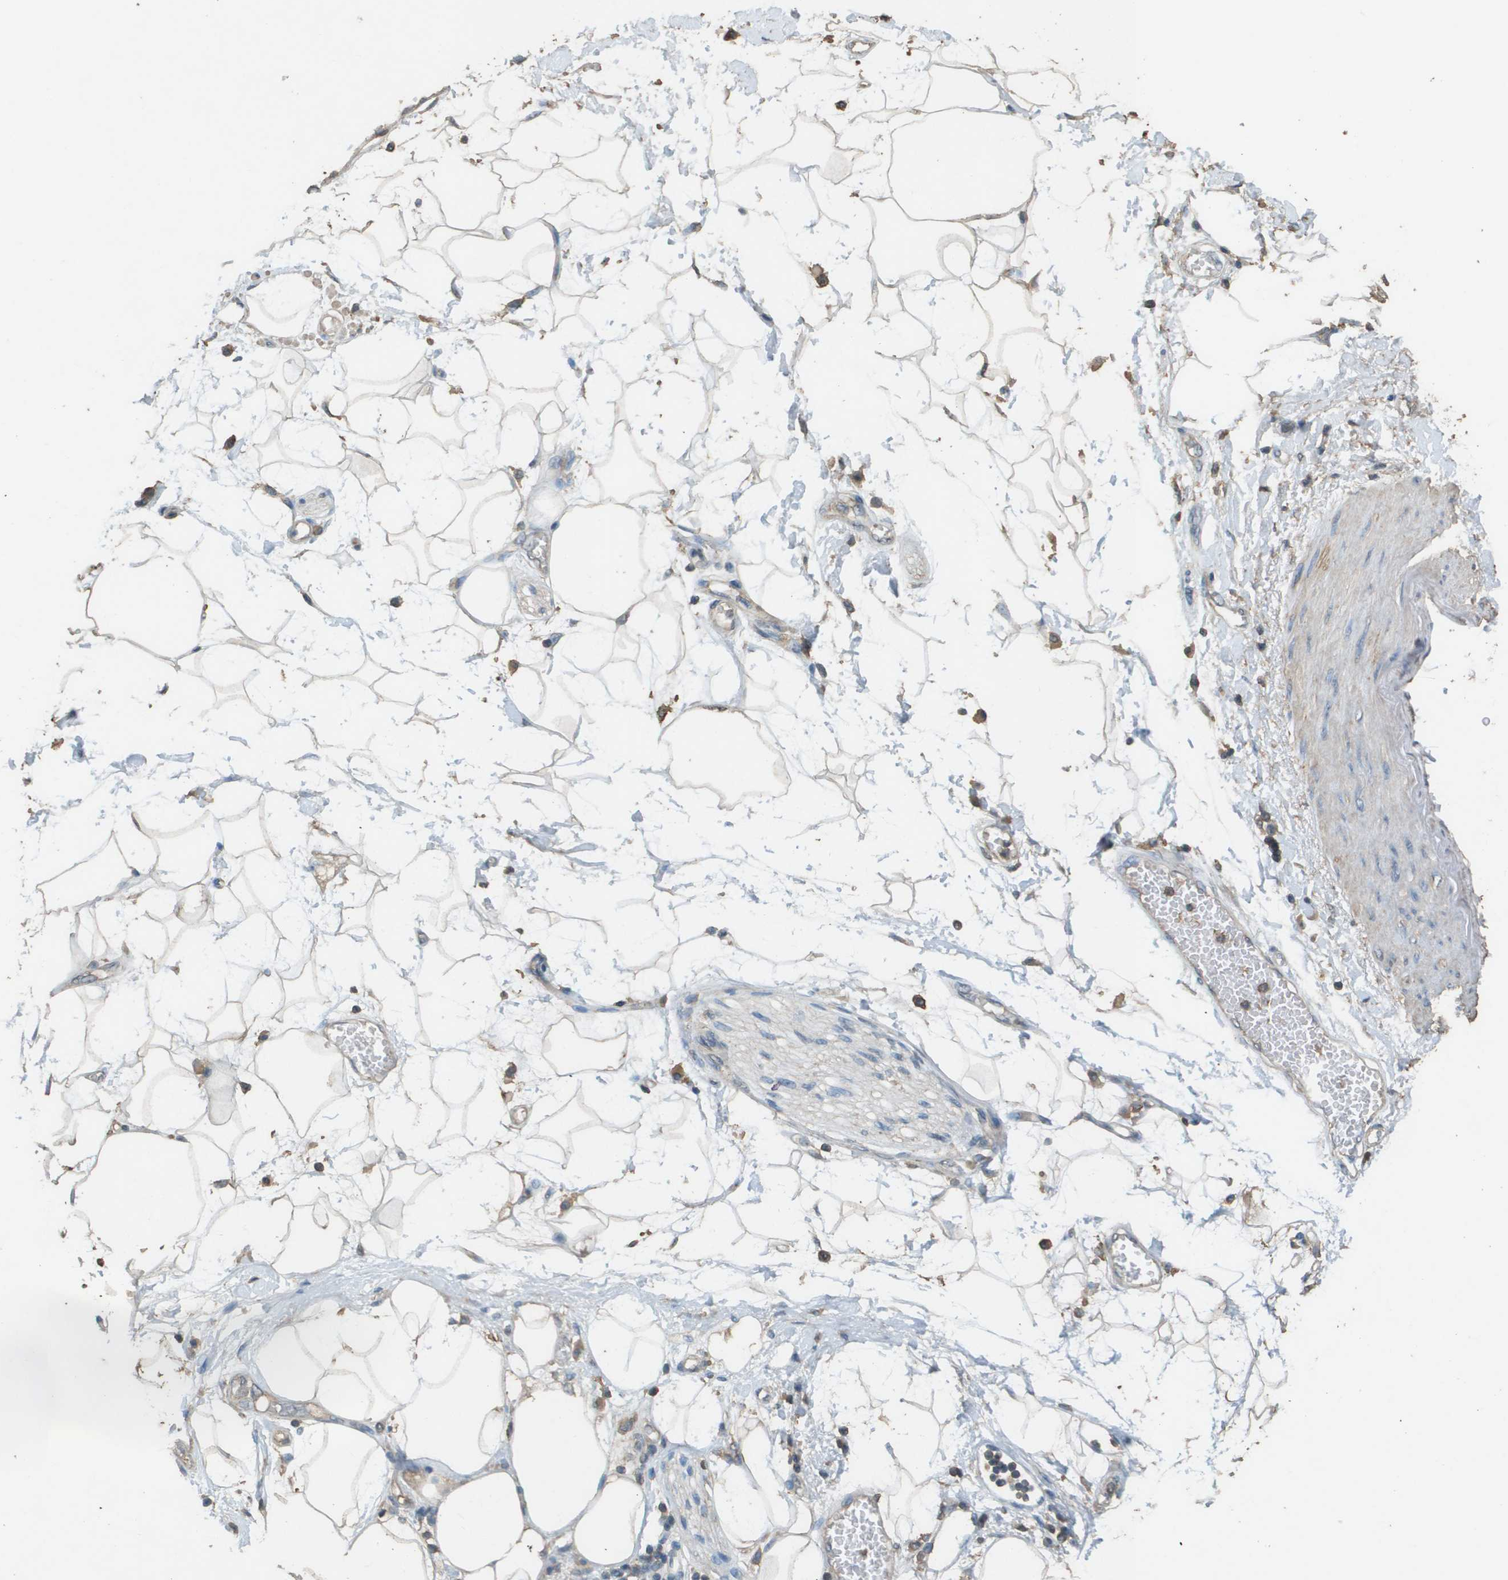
{"staining": {"intensity": "weak", "quantity": ">75%", "location": "cytoplasmic/membranous"}, "tissue": "adipose tissue", "cell_type": "Adipocytes", "image_type": "normal", "snomed": [{"axis": "morphology", "description": "Normal tissue, NOS"}, {"axis": "morphology", "description": "Adenocarcinoma, NOS"}, {"axis": "topography", "description": "Duodenum"}, {"axis": "topography", "description": "Peripheral nerve tissue"}], "caption": "Immunohistochemistry image of unremarkable adipose tissue: human adipose tissue stained using immunohistochemistry (IHC) reveals low levels of weak protein expression localized specifically in the cytoplasmic/membranous of adipocytes, appearing as a cytoplasmic/membranous brown color.", "gene": "MS4A7", "patient": {"sex": "female", "age": 60}}